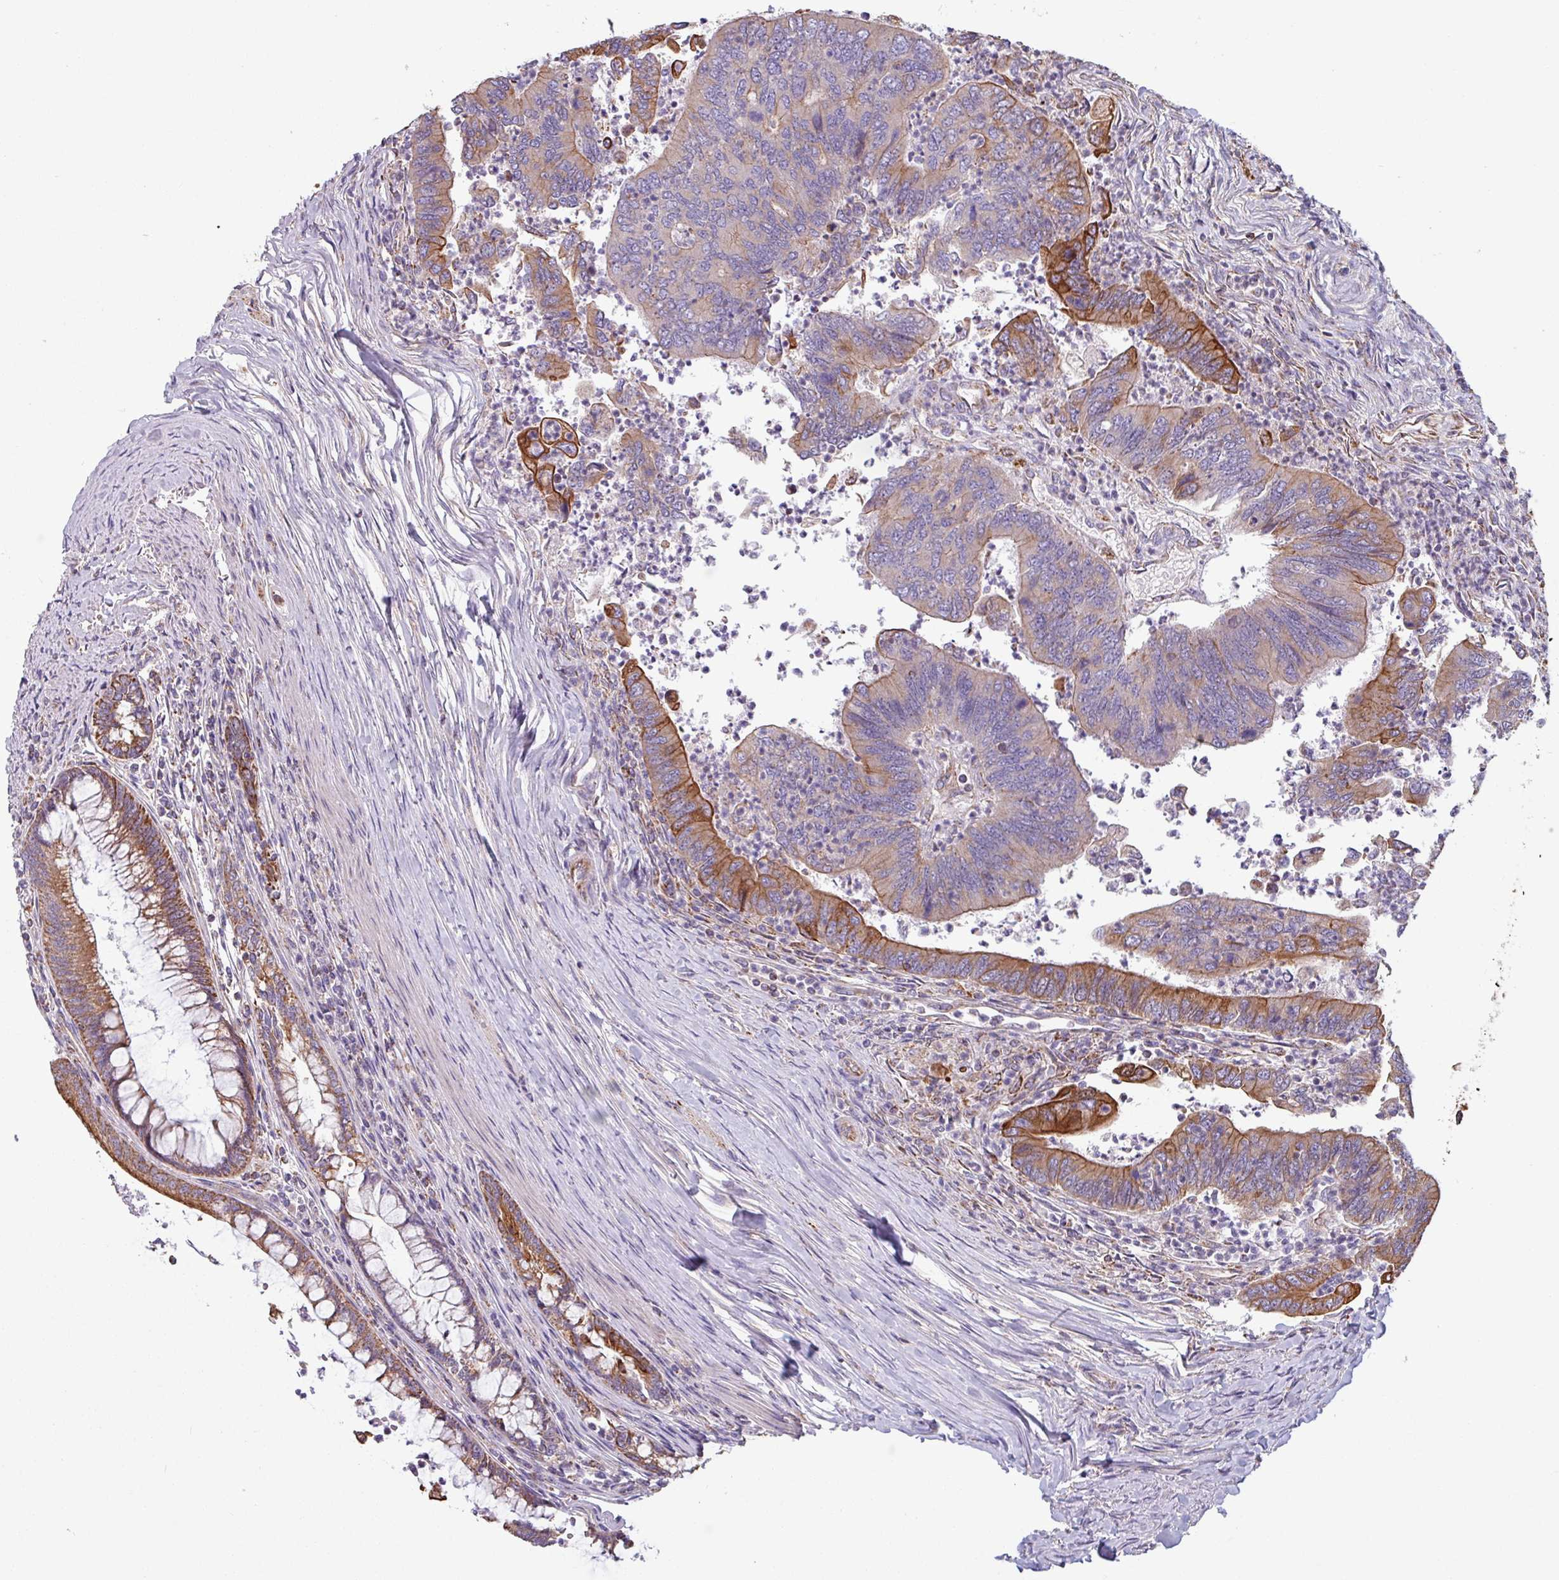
{"staining": {"intensity": "moderate", "quantity": "25%-75%", "location": "cytoplasmic/membranous"}, "tissue": "colorectal cancer", "cell_type": "Tumor cells", "image_type": "cancer", "snomed": [{"axis": "morphology", "description": "Adenocarcinoma, NOS"}, {"axis": "topography", "description": "Colon"}], "caption": "Brown immunohistochemical staining in human adenocarcinoma (colorectal) reveals moderate cytoplasmic/membranous positivity in about 25%-75% of tumor cells.", "gene": "CAMK1", "patient": {"sex": "female", "age": 67}}